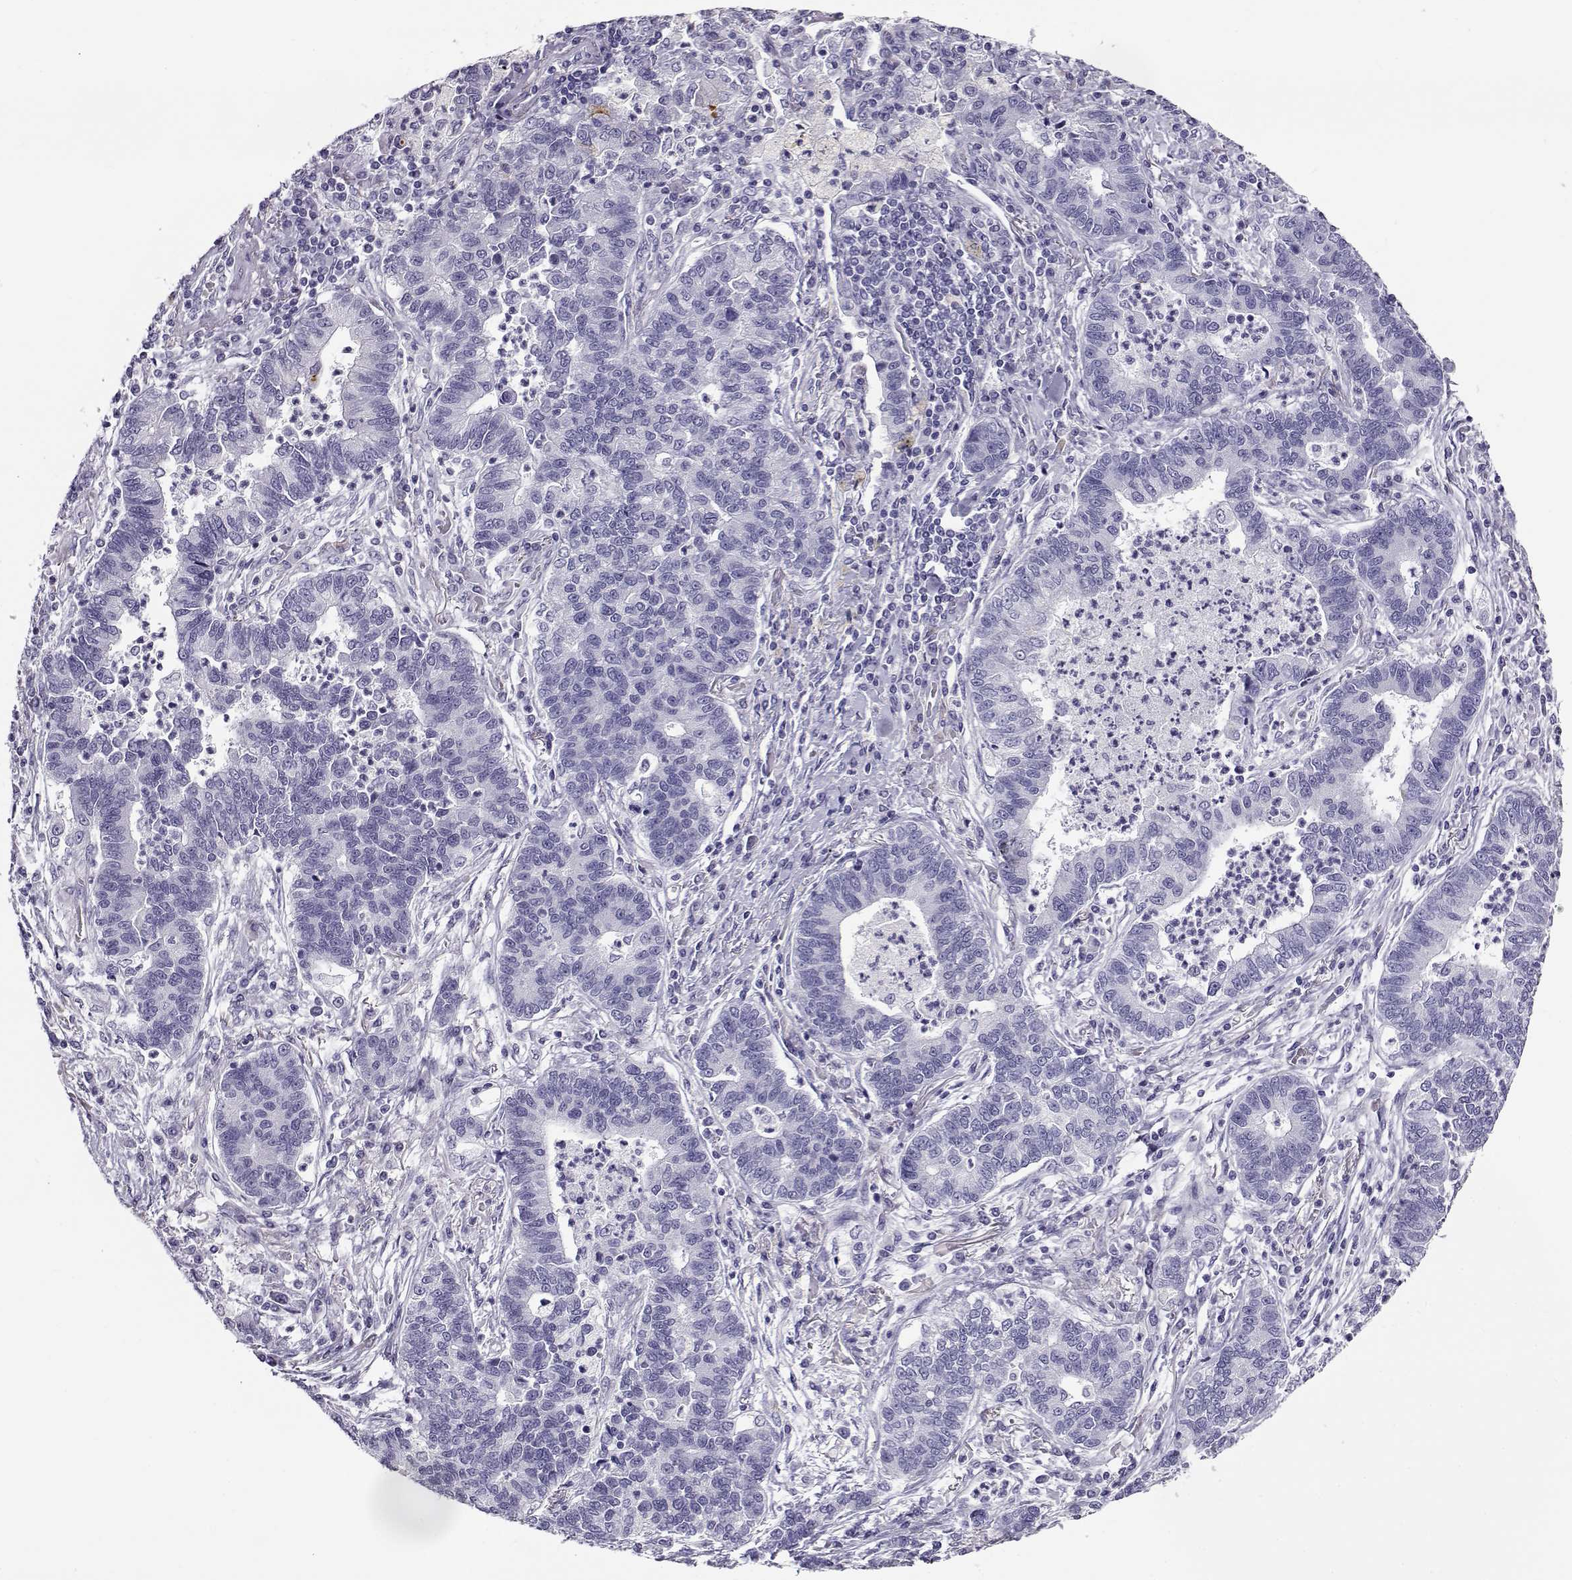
{"staining": {"intensity": "negative", "quantity": "none", "location": "none"}, "tissue": "lung cancer", "cell_type": "Tumor cells", "image_type": "cancer", "snomed": [{"axis": "morphology", "description": "Adenocarcinoma, NOS"}, {"axis": "topography", "description": "Lung"}], "caption": "Lung cancer (adenocarcinoma) was stained to show a protein in brown. There is no significant expression in tumor cells.", "gene": "CABS1", "patient": {"sex": "female", "age": 57}}